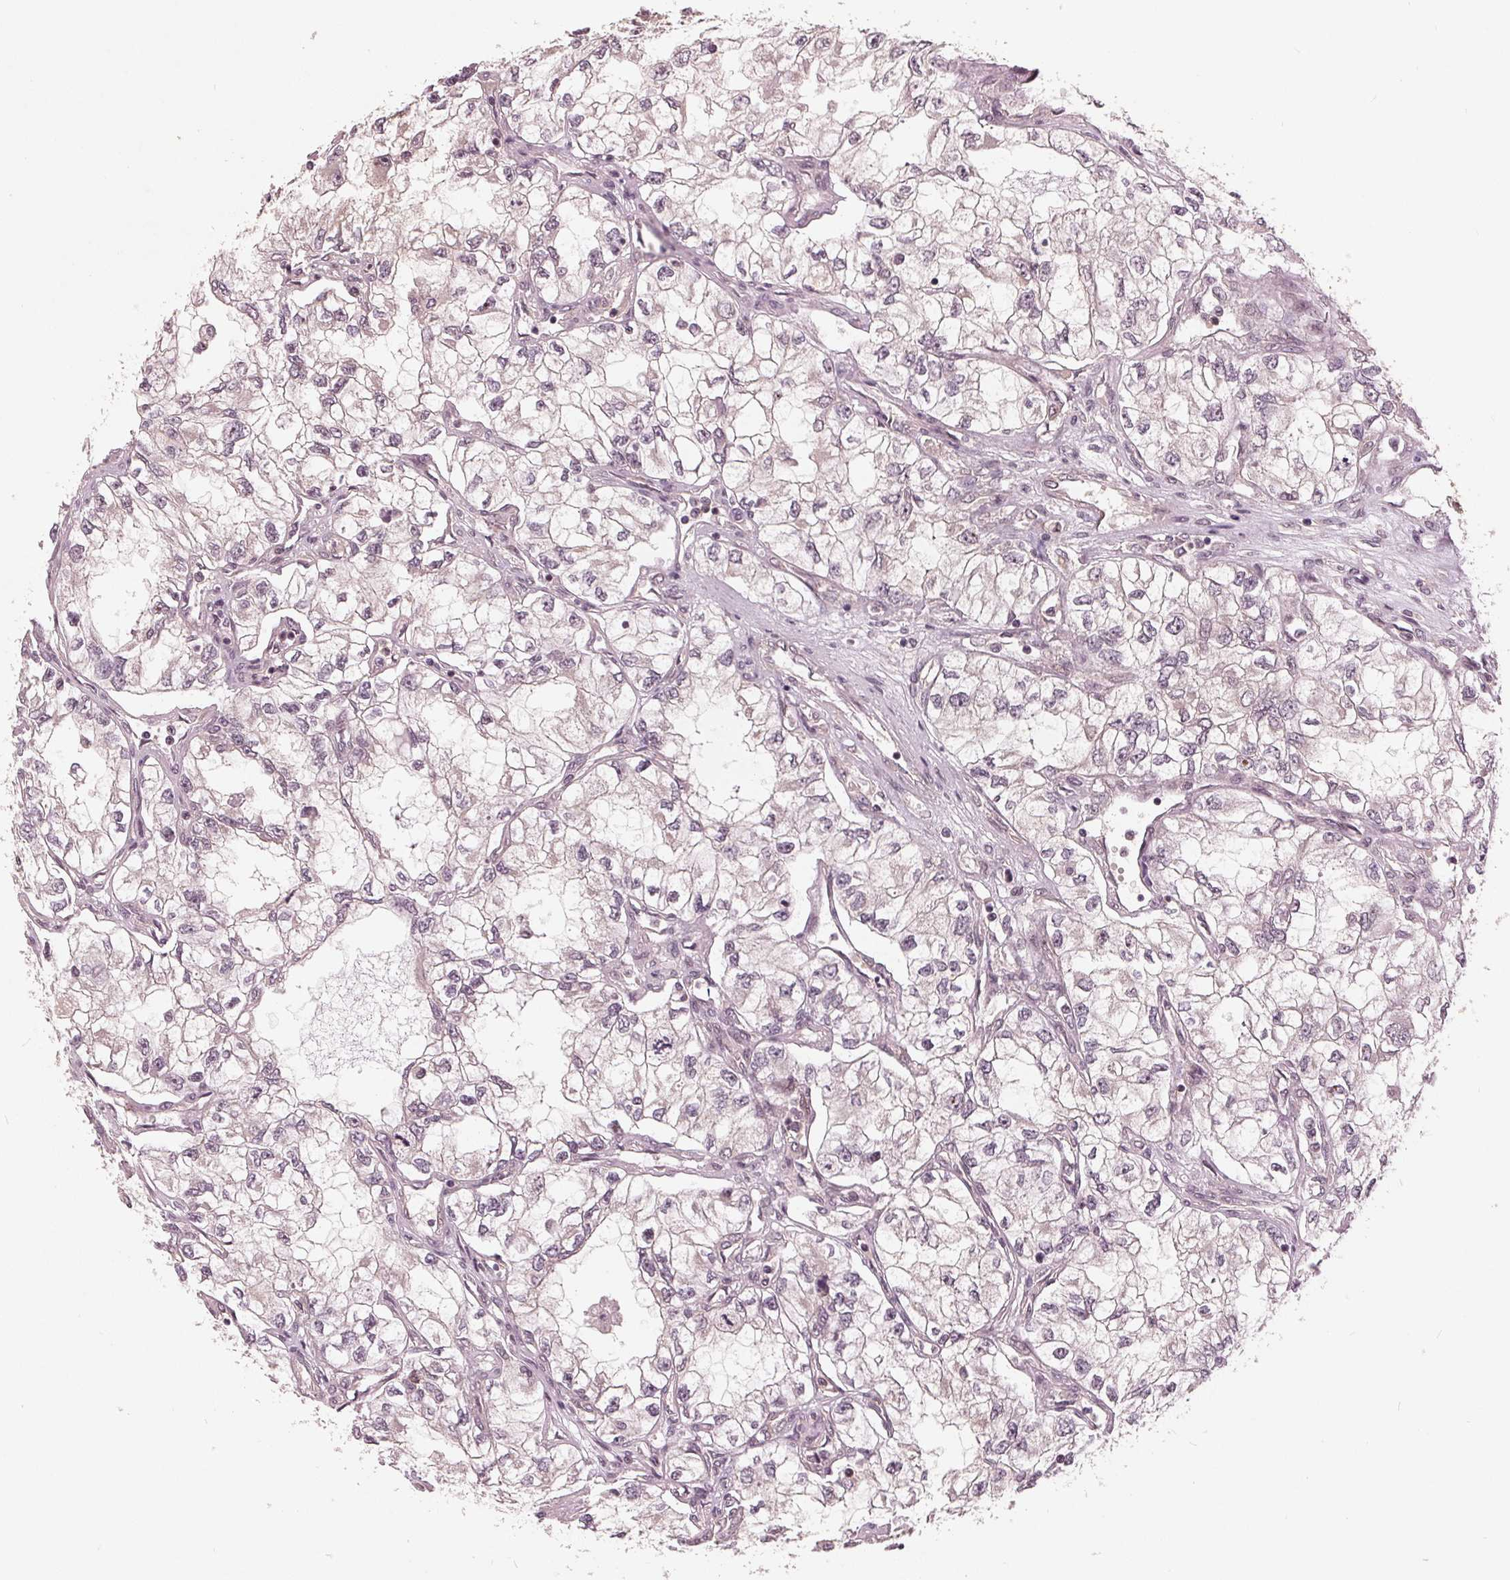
{"staining": {"intensity": "negative", "quantity": "none", "location": "none"}, "tissue": "renal cancer", "cell_type": "Tumor cells", "image_type": "cancer", "snomed": [{"axis": "morphology", "description": "Adenocarcinoma, NOS"}, {"axis": "topography", "description": "Kidney"}], "caption": "The photomicrograph shows no significant expression in tumor cells of adenocarcinoma (renal).", "gene": "ZNF471", "patient": {"sex": "female", "age": 59}}